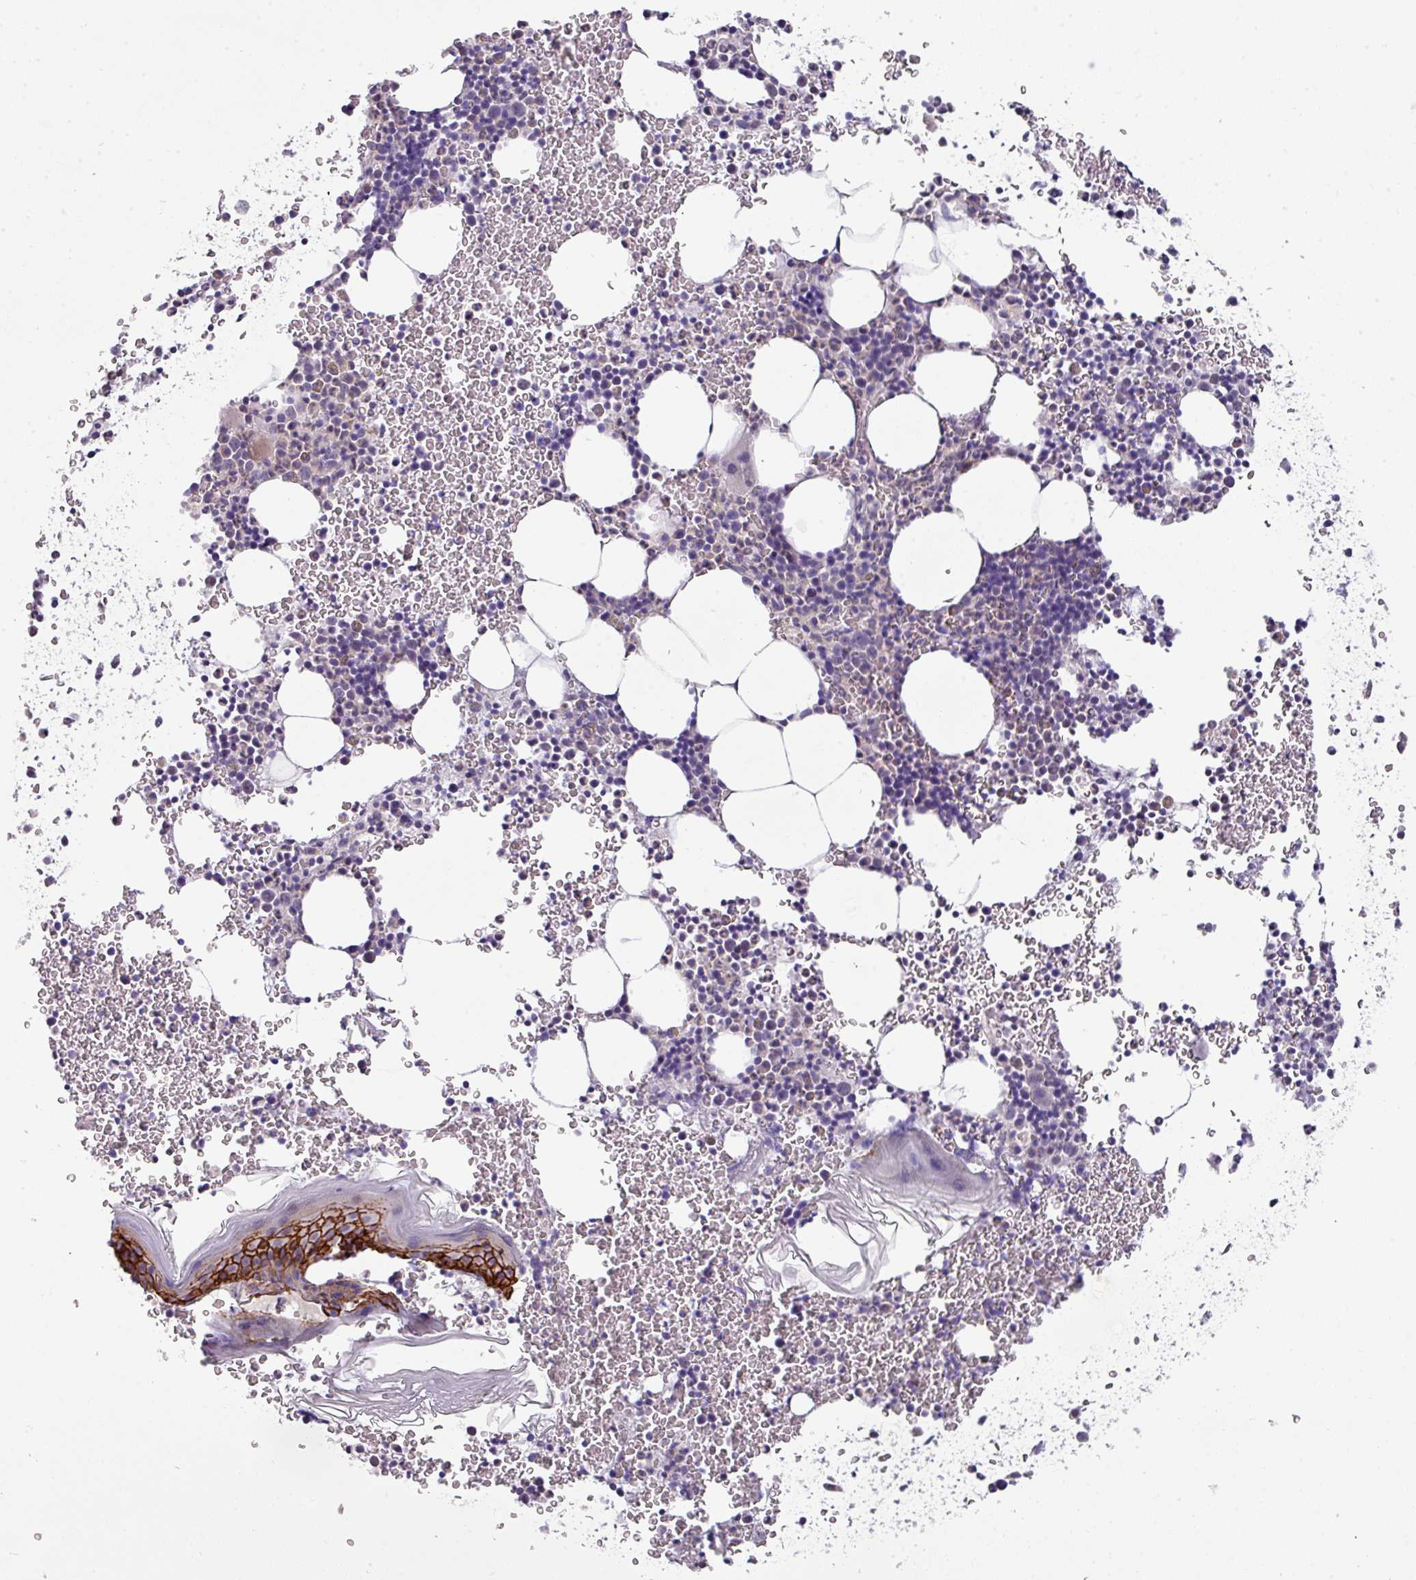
{"staining": {"intensity": "negative", "quantity": "none", "location": "none"}, "tissue": "bone marrow", "cell_type": "Hematopoietic cells", "image_type": "normal", "snomed": [{"axis": "morphology", "description": "Normal tissue, NOS"}, {"axis": "topography", "description": "Bone marrow"}], "caption": "This is a image of immunohistochemistry staining of normal bone marrow, which shows no positivity in hematopoietic cells. (DAB (3,3'-diaminobenzidine) IHC, high magnification).", "gene": "TRAPPC1", "patient": {"sex": "male", "age": 61}}